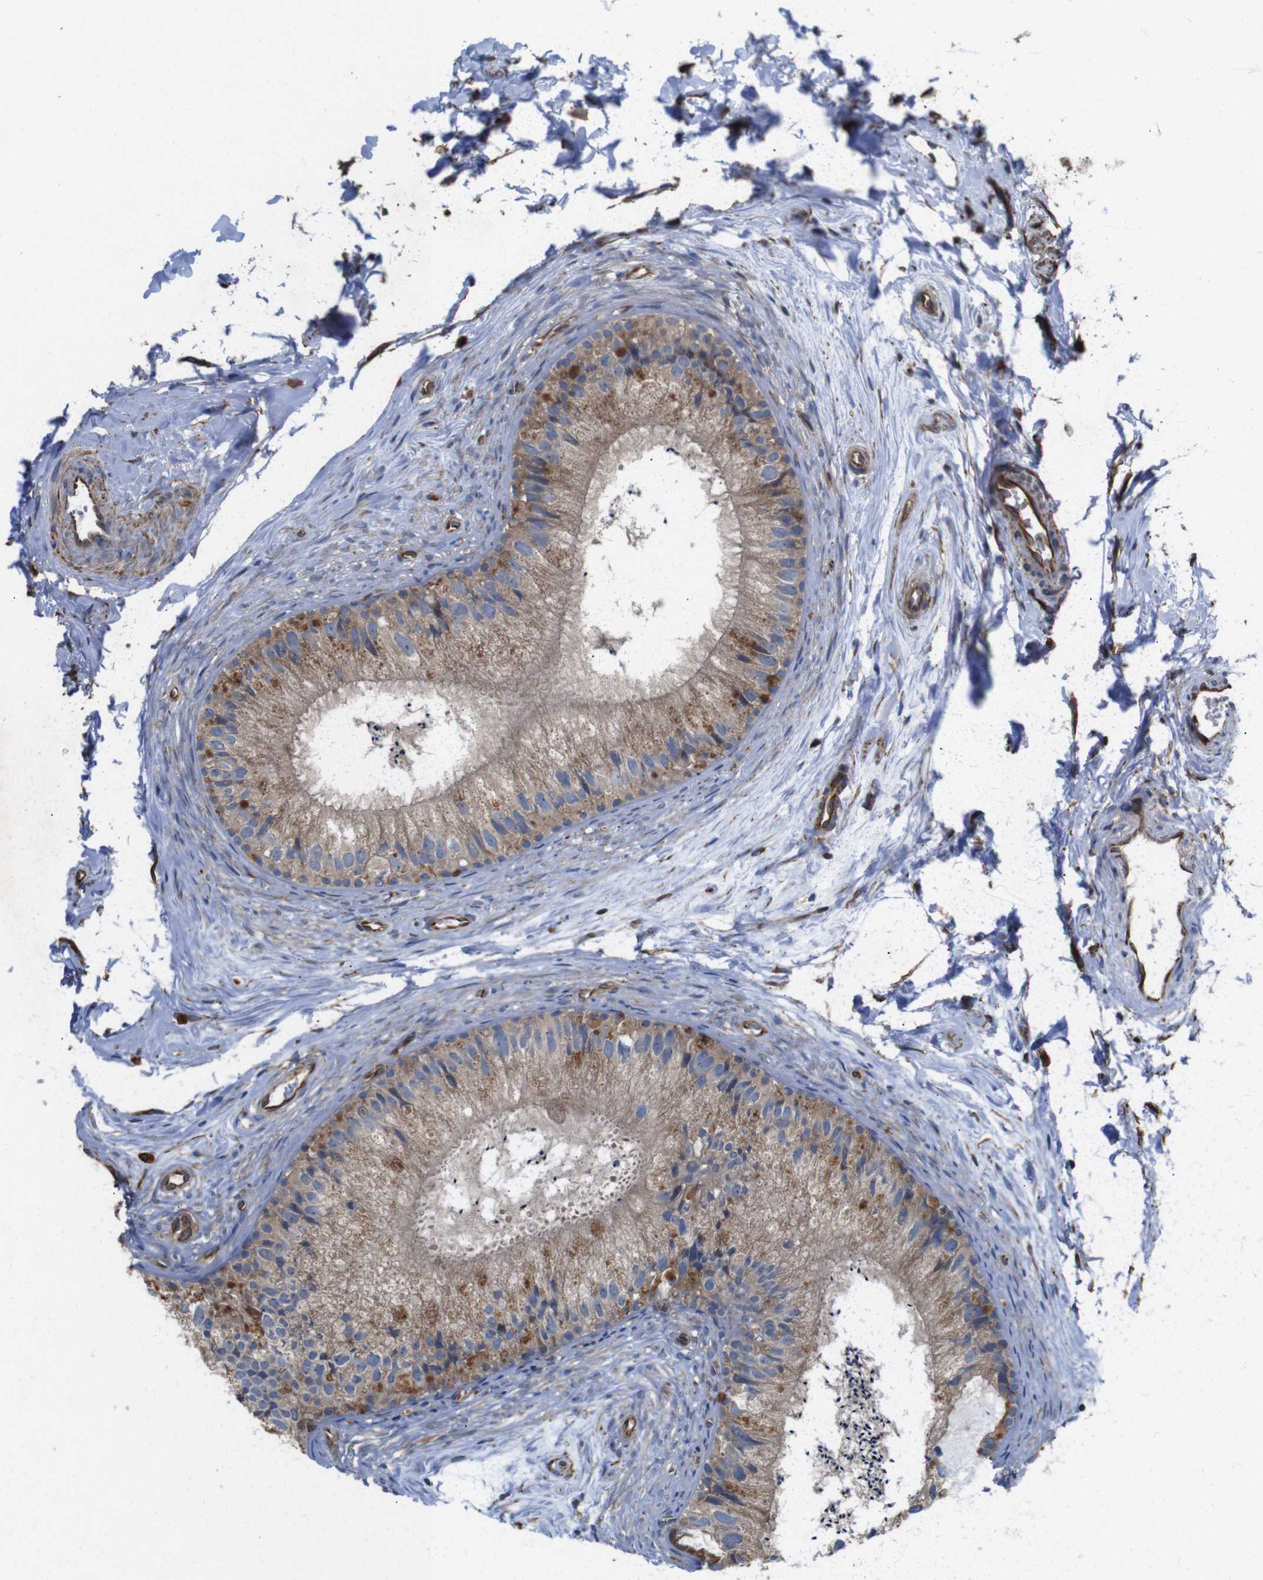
{"staining": {"intensity": "moderate", "quantity": ">75%", "location": "cytoplasmic/membranous"}, "tissue": "epididymis", "cell_type": "Glandular cells", "image_type": "normal", "snomed": [{"axis": "morphology", "description": "Normal tissue, NOS"}, {"axis": "topography", "description": "Epididymis"}], "caption": "DAB immunohistochemical staining of unremarkable human epididymis shows moderate cytoplasmic/membranous protein staining in about >75% of glandular cells. (Stains: DAB in brown, nuclei in blue, Microscopy: brightfield microscopy at high magnification).", "gene": "POMK", "patient": {"sex": "male", "age": 56}}